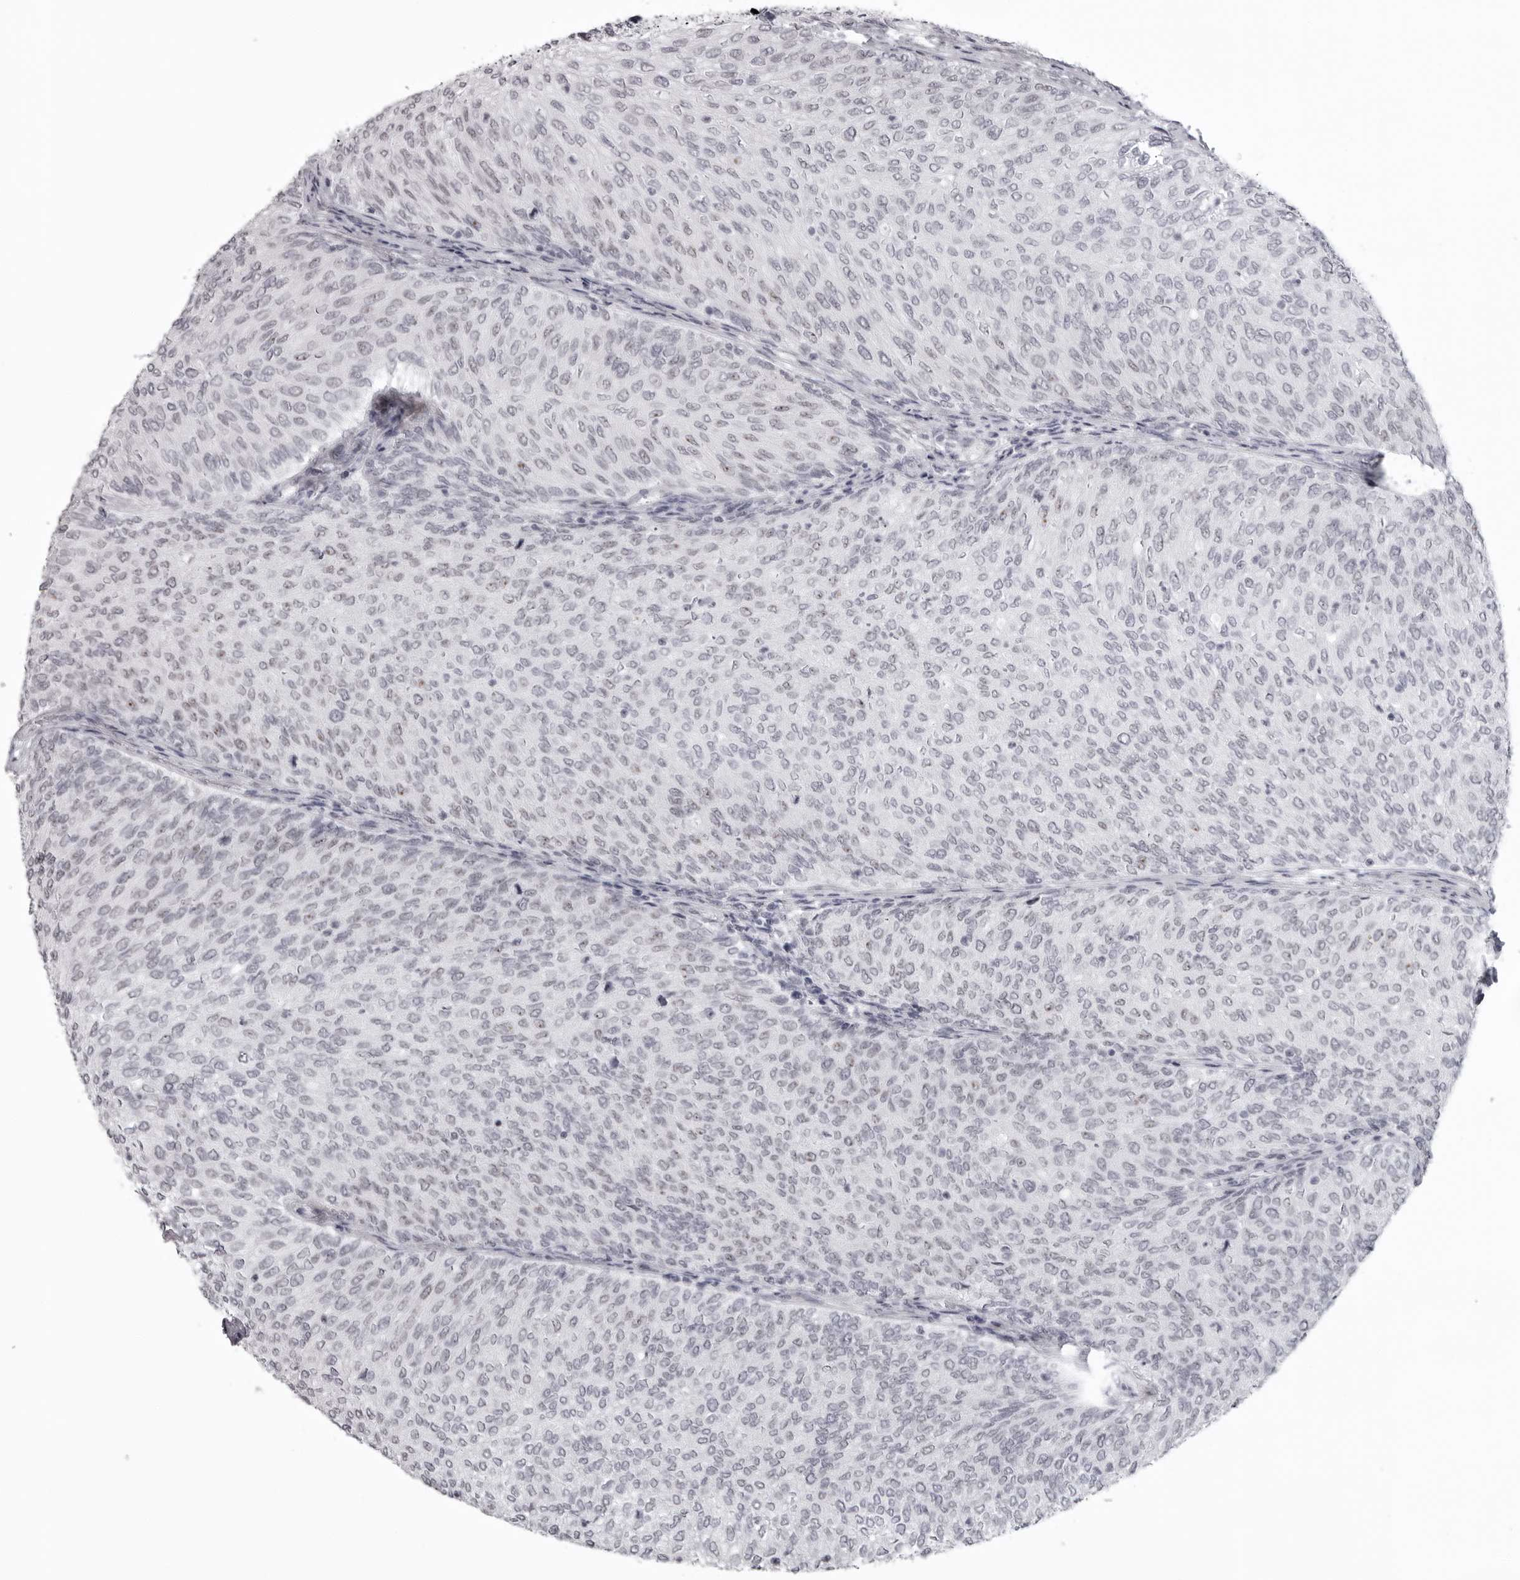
{"staining": {"intensity": "negative", "quantity": "none", "location": "none"}, "tissue": "urothelial cancer", "cell_type": "Tumor cells", "image_type": "cancer", "snomed": [{"axis": "morphology", "description": "Urothelial carcinoma, Low grade"}, {"axis": "topography", "description": "Urinary bladder"}], "caption": "The IHC image has no significant positivity in tumor cells of urothelial cancer tissue.", "gene": "HELZ", "patient": {"sex": "female", "age": 79}}